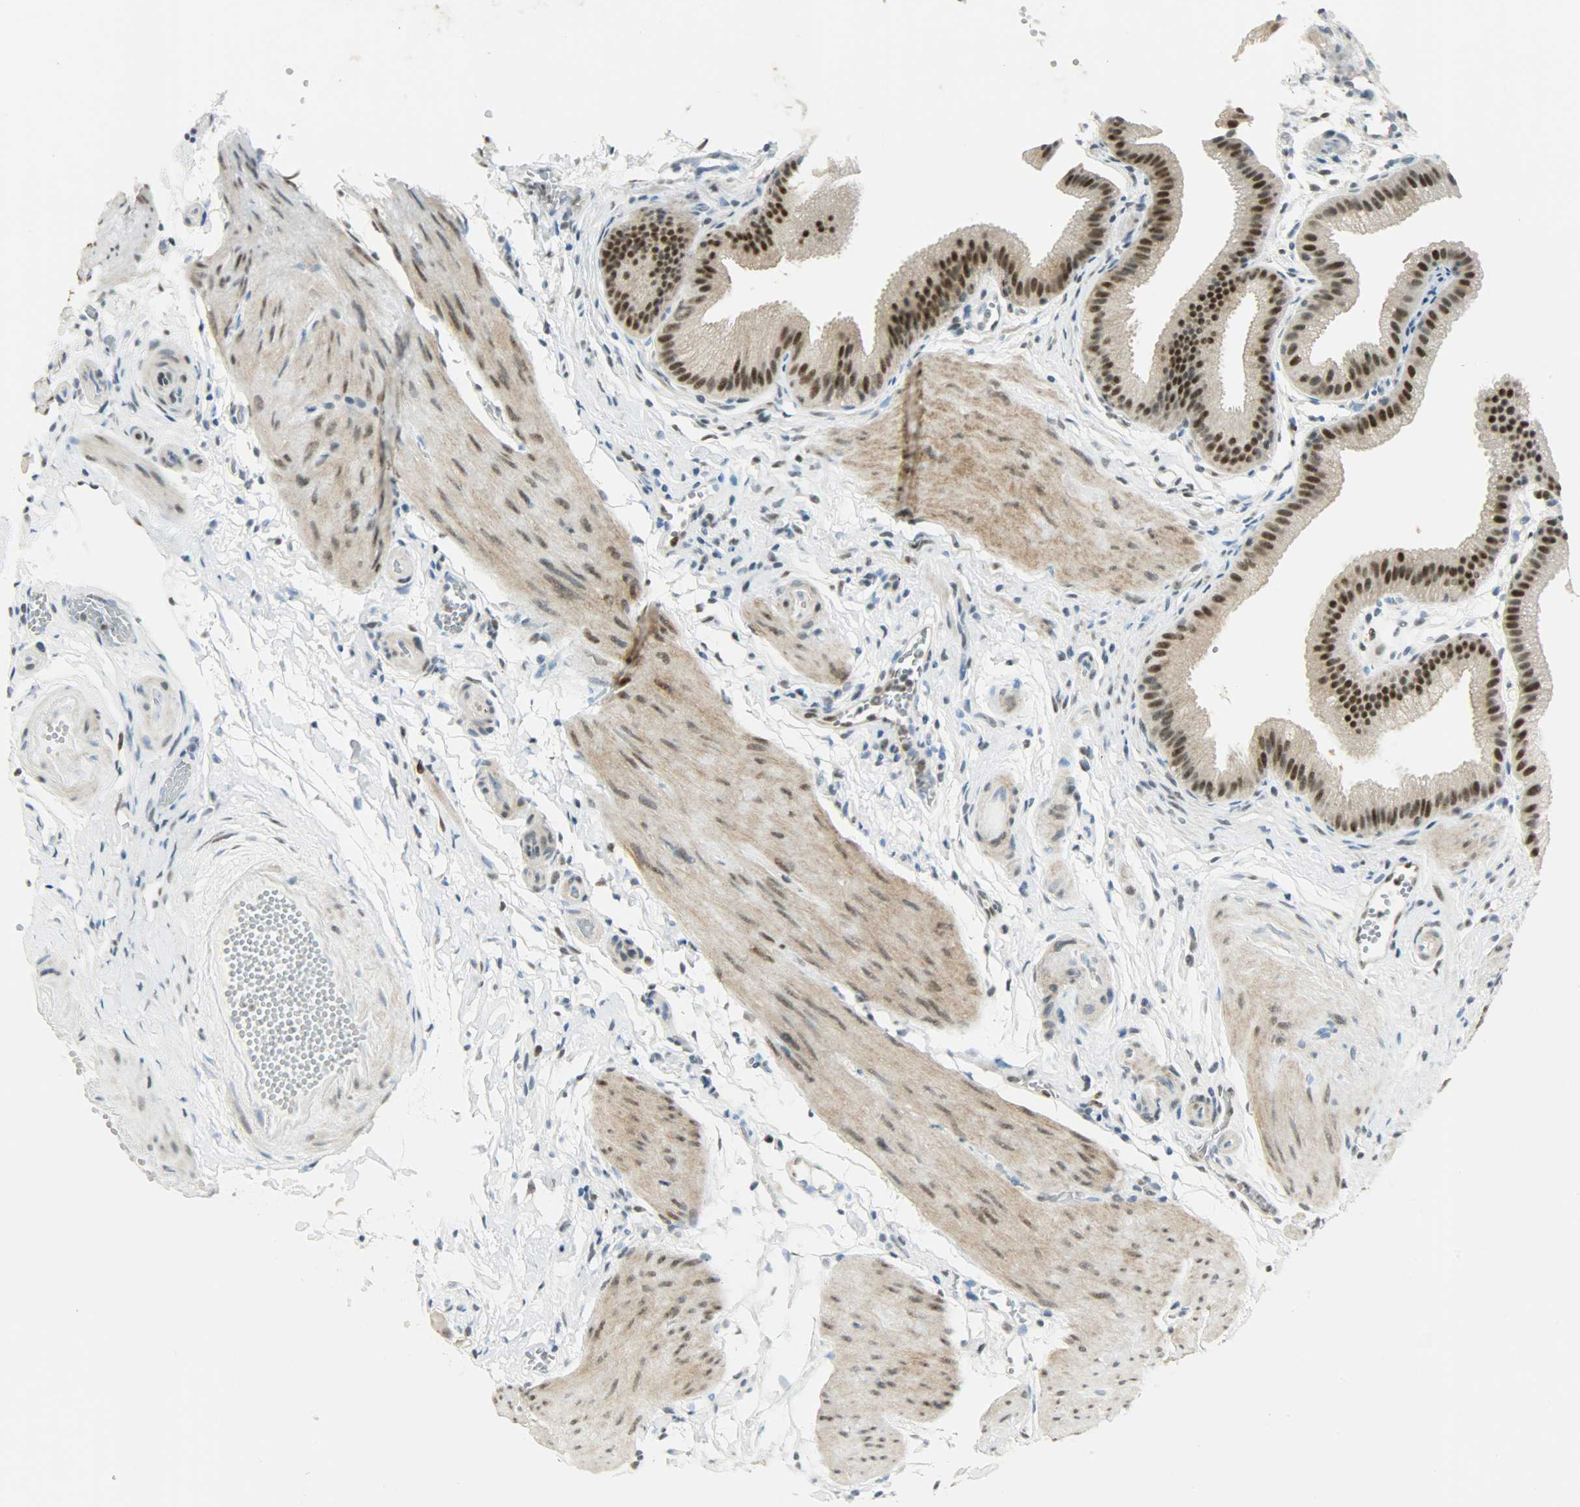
{"staining": {"intensity": "strong", "quantity": ">75%", "location": "nuclear"}, "tissue": "gallbladder", "cell_type": "Glandular cells", "image_type": "normal", "snomed": [{"axis": "morphology", "description": "Normal tissue, NOS"}, {"axis": "topography", "description": "Gallbladder"}], "caption": "IHC of benign gallbladder exhibits high levels of strong nuclear staining in about >75% of glandular cells.", "gene": "SUGP1", "patient": {"sex": "female", "age": 63}}